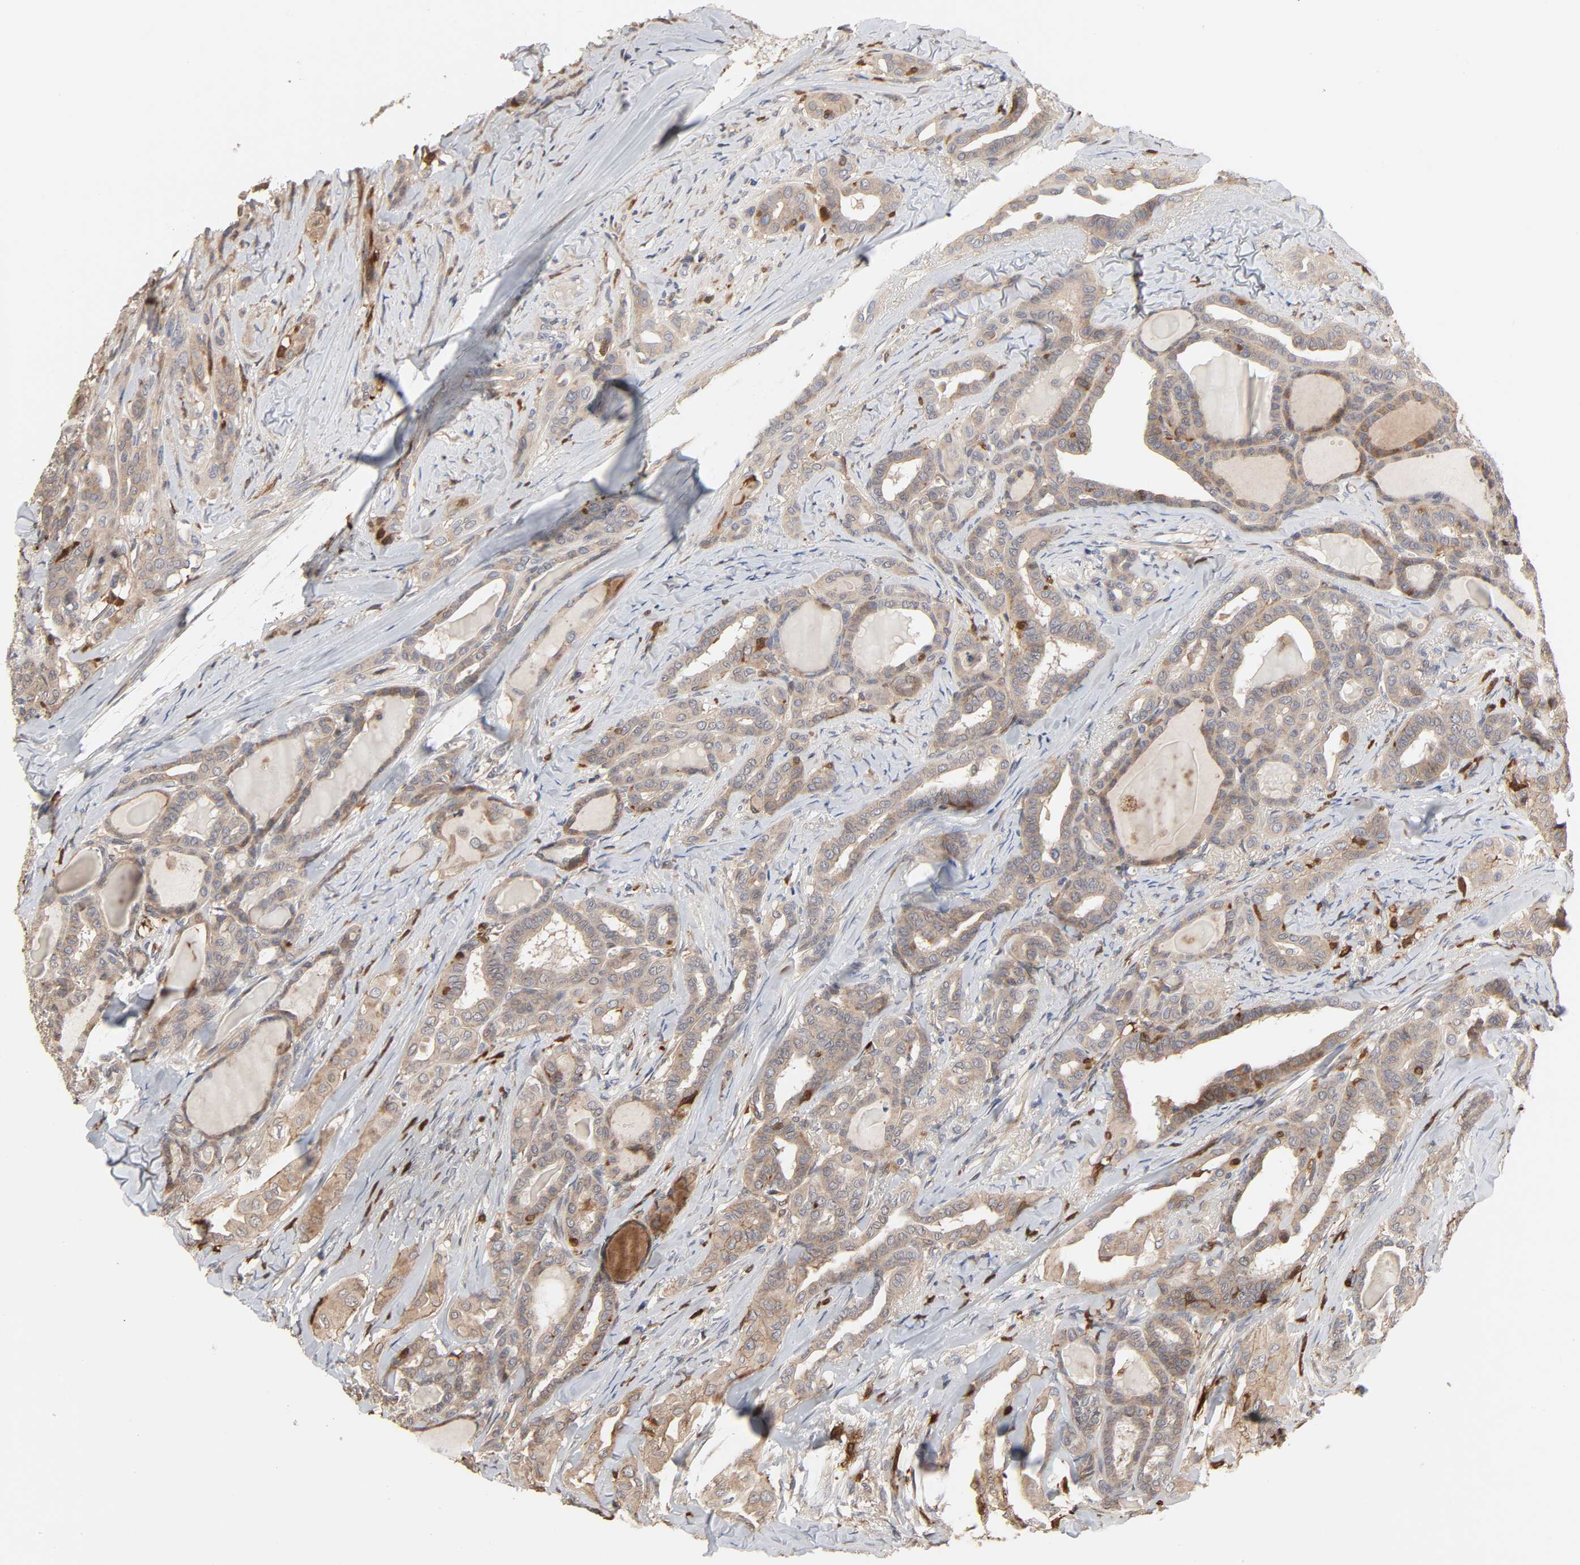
{"staining": {"intensity": "weak", "quantity": ">75%", "location": "cytoplasmic/membranous"}, "tissue": "thyroid cancer", "cell_type": "Tumor cells", "image_type": "cancer", "snomed": [{"axis": "morphology", "description": "Carcinoma, NOS"}, {"axis": "topography", "description": "Thyroid gland"}], "caption": "Immunohistochemical staining of carcinoma (thyroid) shows low levels of weak cytoplasmic/membranous expression in about >75% of tumor cells.", "gene": "NDRG2", "patient": {"sex": "female", "age": 91}}